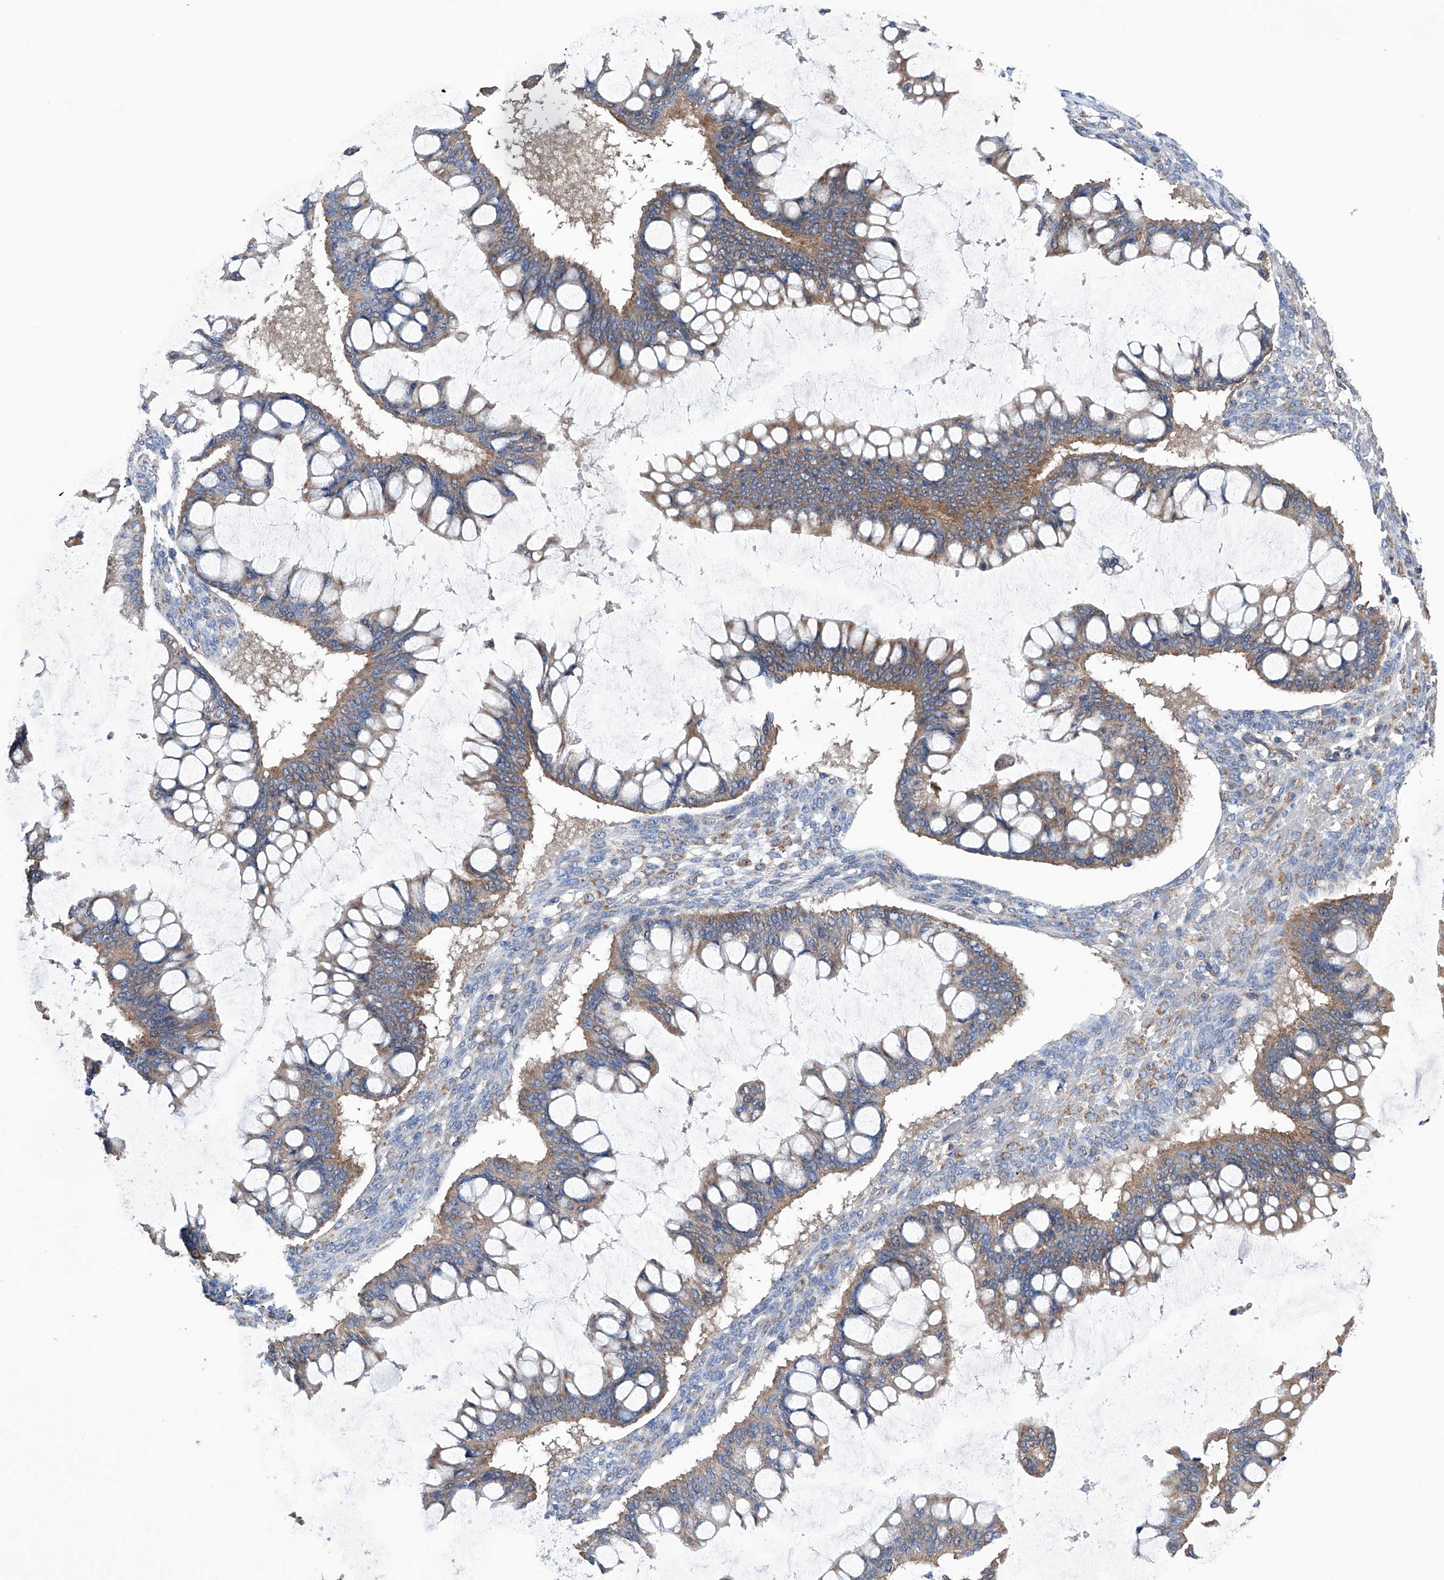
{"staining": {"intensity": "moderate", "quantity": ">75%", "location": "cytoplasmic/membranous"}, "tissue": "ovarian cancer", "cell_type": "Tumor cells", "image_type": "cancer", "snomed": [{"axis": "morphology", "description": "Cystadenocarcinoma, mucinous, NOS"}, {"axis": "topography", "description": "Ovary"}], "caption": "Protein expression analysis of ovarian mucinous cystadenocarcinoma reveals moderate cytoplasmic/membranous expression in approximately >75% of tumor cells.", "gene": "EFCAB2", "patient": {"sex": "female", "age": 73}}